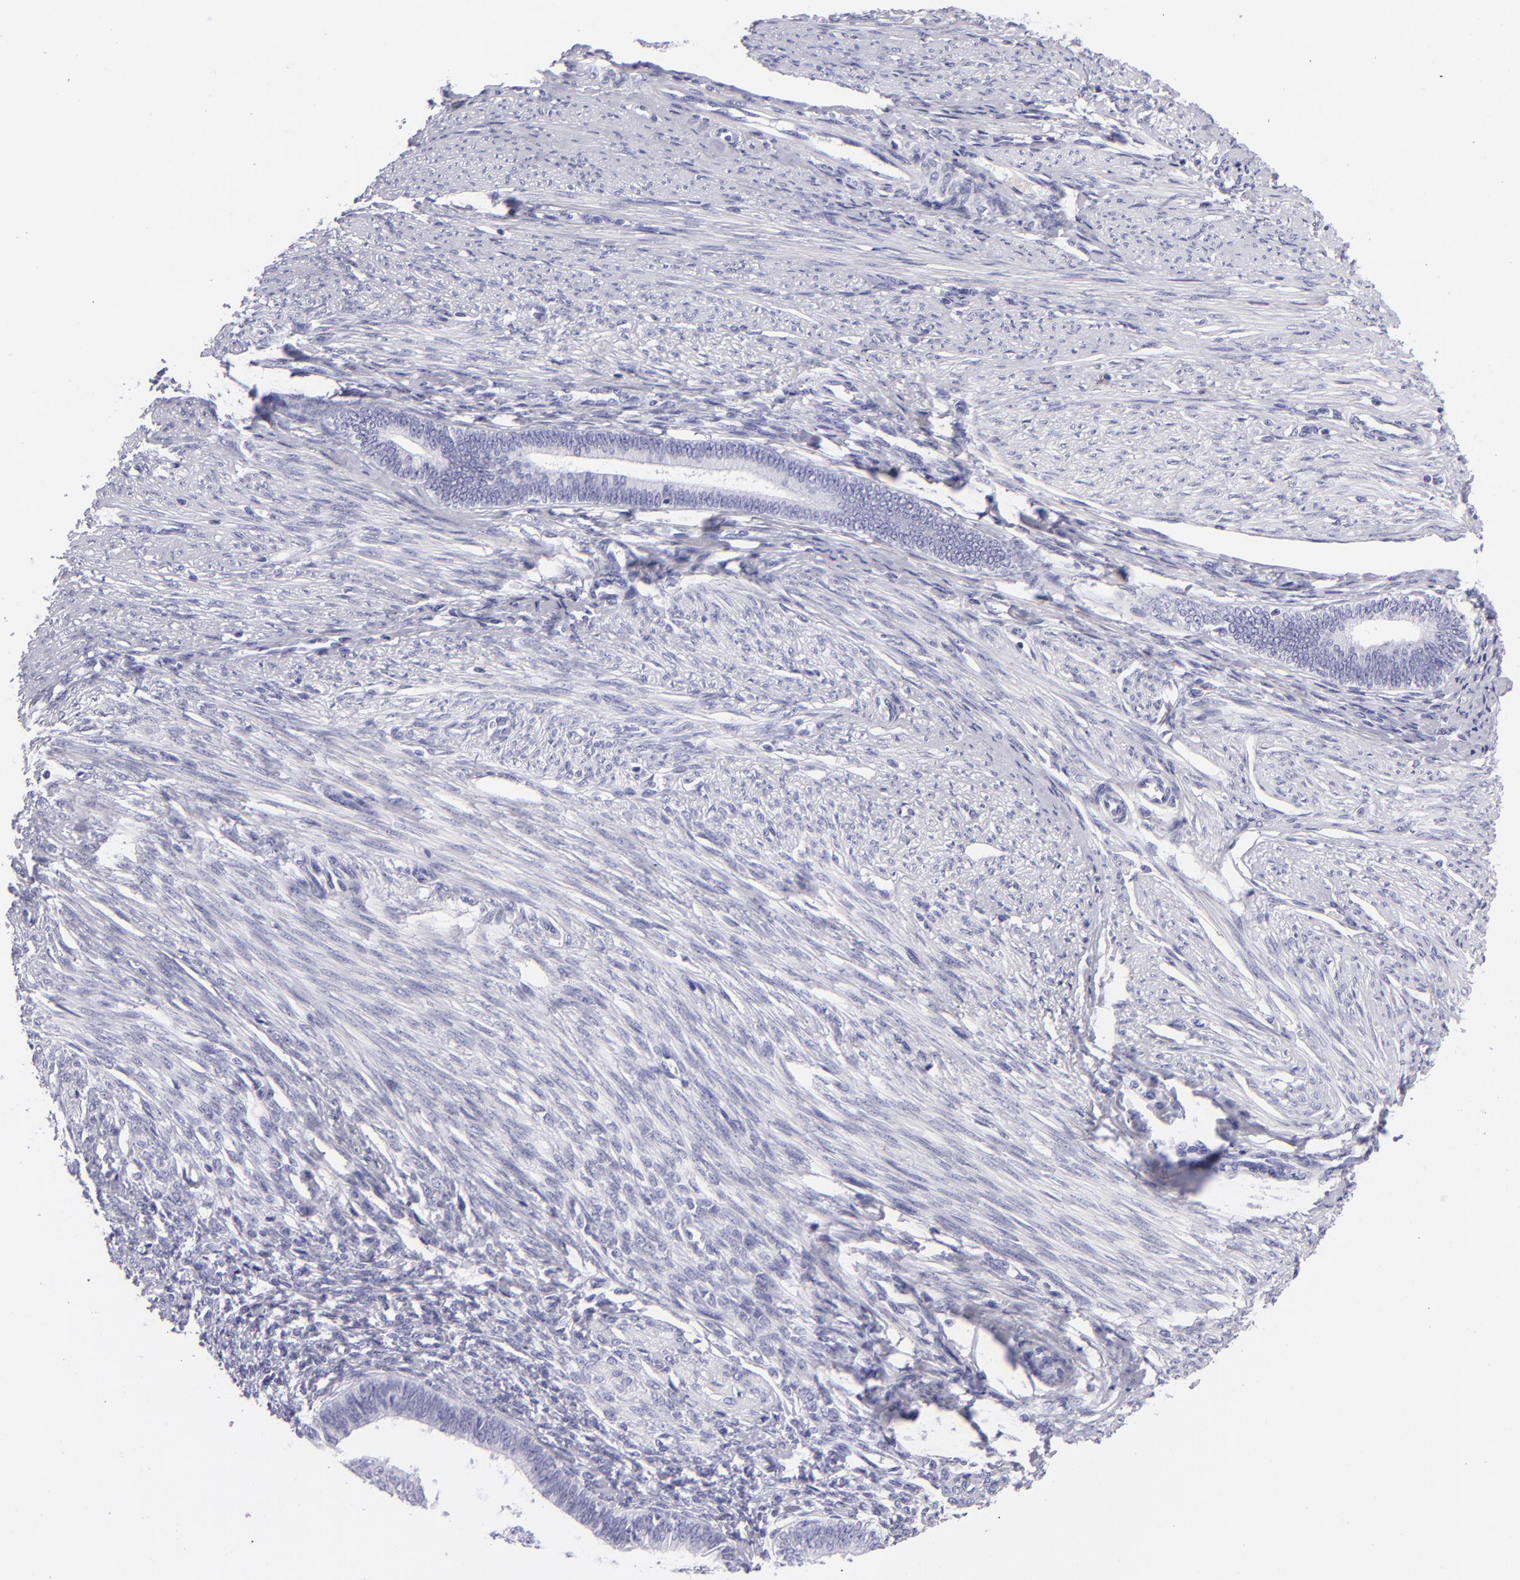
{"staining": {"intensity": "negative", "quantity": "none", "location": "none"}, "tissue": "endometrial cancer", "cell_type": "Tumor cells", "image_type": "cancer", "snomed": [{"axis": "morphology", "description": "Adenocarcinoma, NOS"}, {"axis": "topography", "description": "Endometrium"}], "caption": "High magnification brightfield microscopy of adenocarcinoma (endometrial) stained with DAB (brown) and counterstained with hematoxylin (blue): tumor cells show no significant expression.", "gene": "PVALB", "patient": {"sex": "female", "age": 63}}